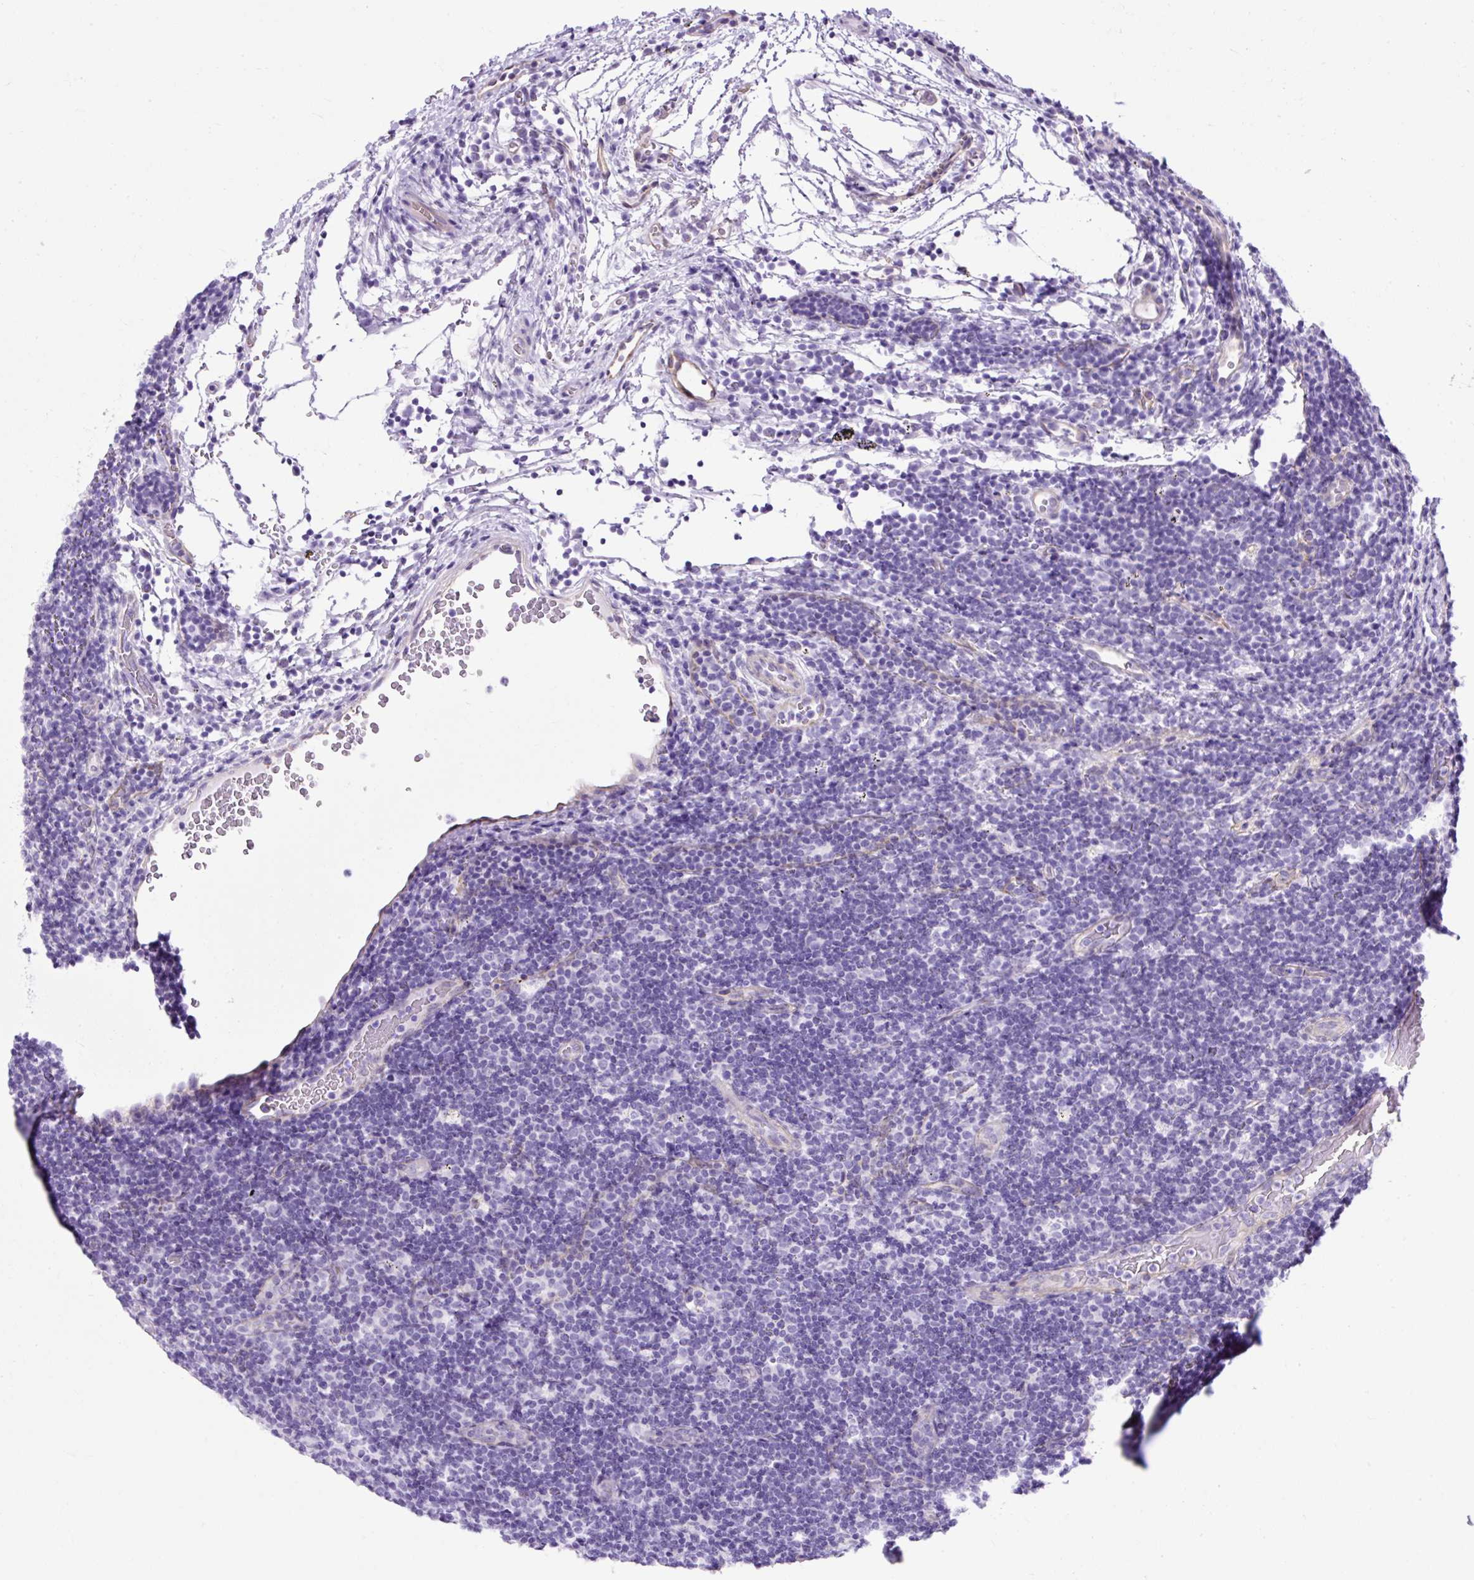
{"staining": {"intensity": "negative", "quantity": "none", "location": "none"}, "tissue": "lymphoma", "cell_type": "Tumor cells", "image_type": "cancer", "snomed": [{"axis": "morphology", "description": "Hodgkin's disease, NOS"}, {"axis": "topography", "description": "Lymph node"}], "caption": "DAB immunohistochemical staining of human Hodgkin's disease displays no significant positivity in tumor cells.", "gene": "KRT12", "patient": {"sex": "female", "age": 57}}